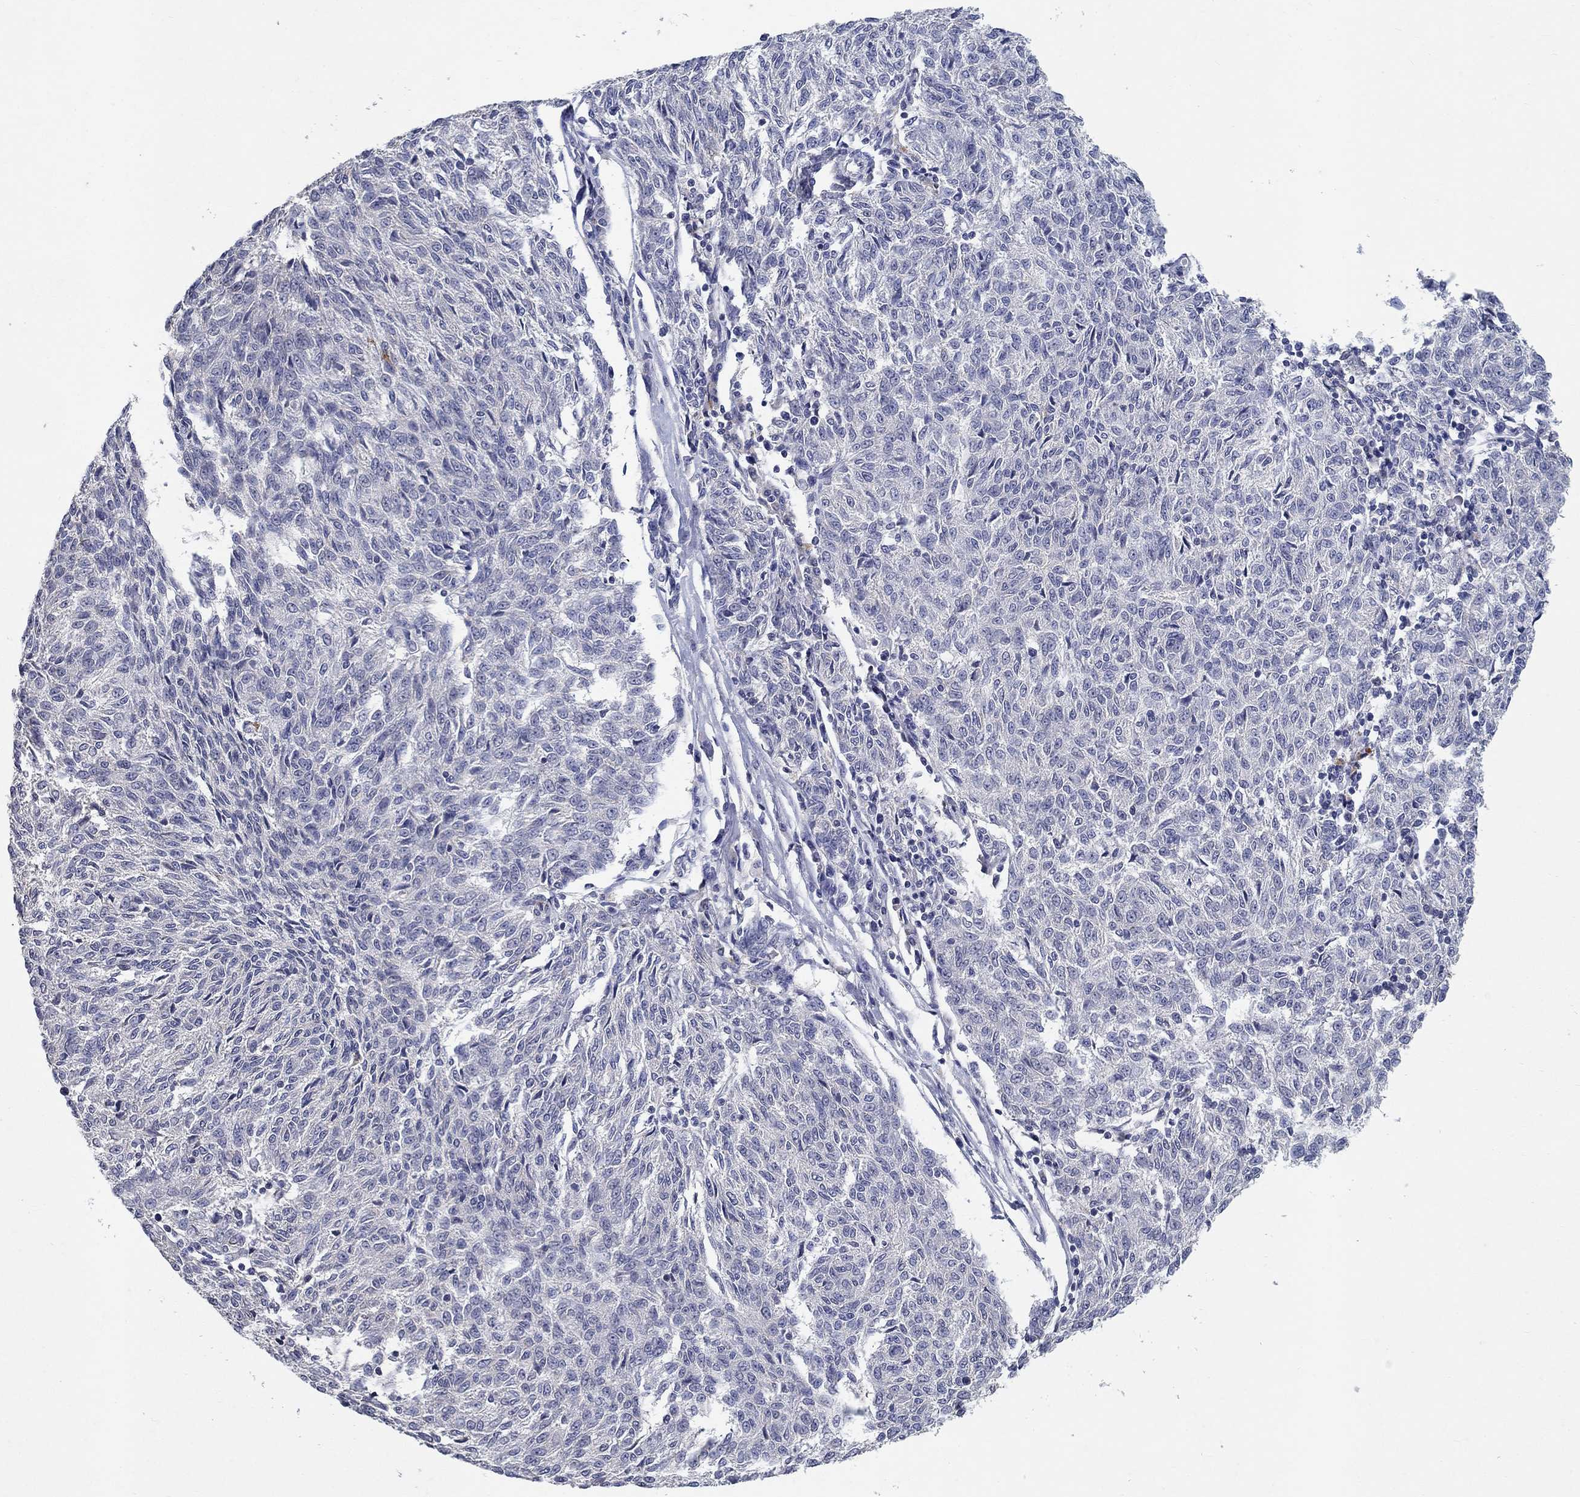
{"staining": {"intensity": "negative", "quantity": "none", "location": "none"}, "tissue": "melanoma", "cell_type": "Tumor cells", "image_type": "cancer", "snomed": [{"axis": "morphology", "description": "Malignant melanoma, NOS"}, {"axis": "topography", "description": "Skin"}], "caption": "Immunohistochemistry (IHC) image of melanoma stained for a protein (brown), which reveals no staining in tumor cells.", "gene": "PROZ", "patient": {"sex": "female", "age": 72}}